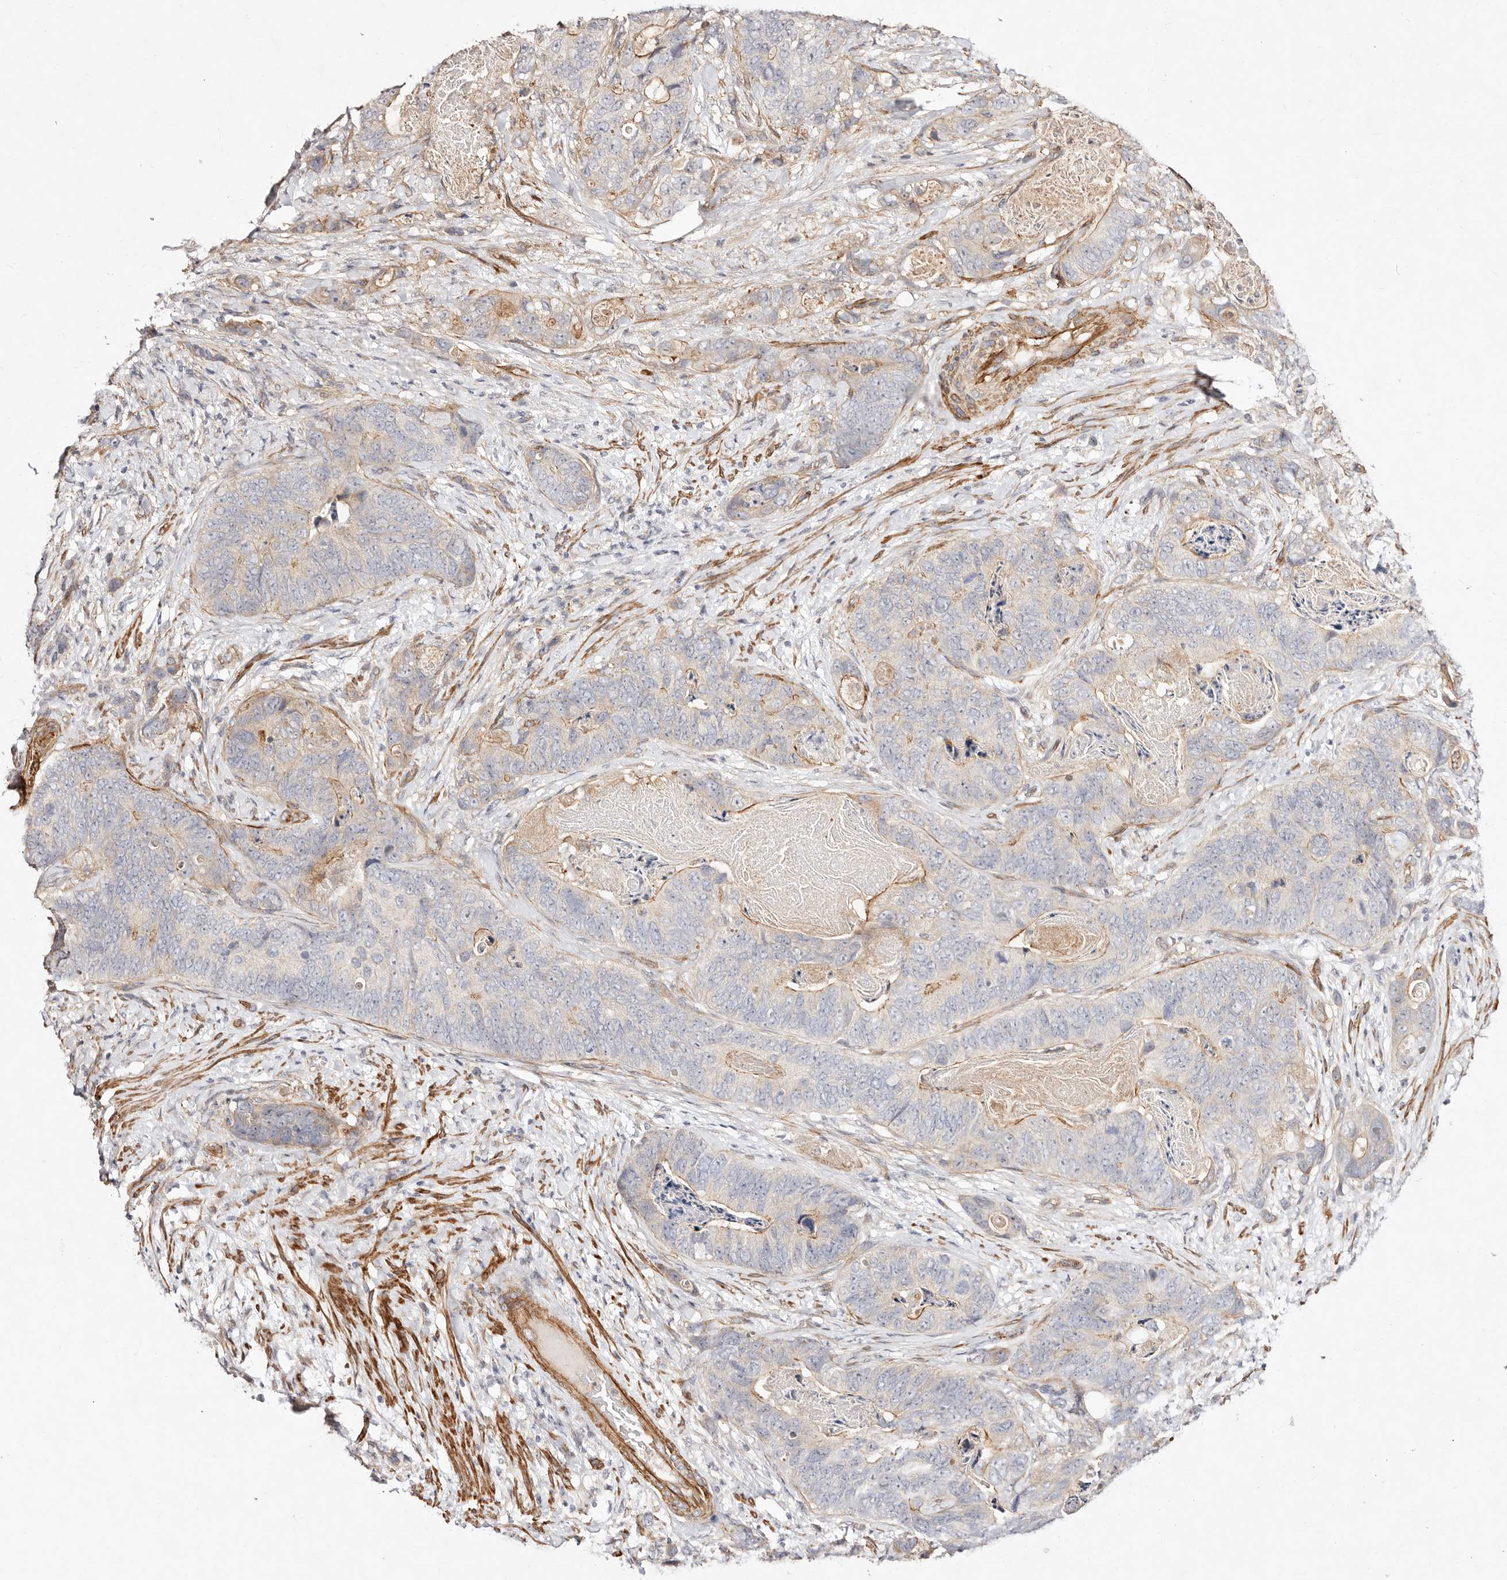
{"staining": {"intensity": "weak", "quantity": "<25%", "location": "cytoplasmic/membranous"}, "tissue": "stomach cancer", "cell_type": "Tumor cells", "image_type": "cancer", "snomed": [{"axis": "morphology", "description": "Normal tissue, NOS"}, {"axis": "morphology", "description": "Adenocarcinoma, NOS"}, {"axis": "topography", "description": "Stomach"}], "caption": "Immunohistochemistry of human stomach cancer (adenocarcinoma) displays no positivity in tumor cells.", "gene": "MTMR11", "patient": {"sex": "female", "age": 89}}